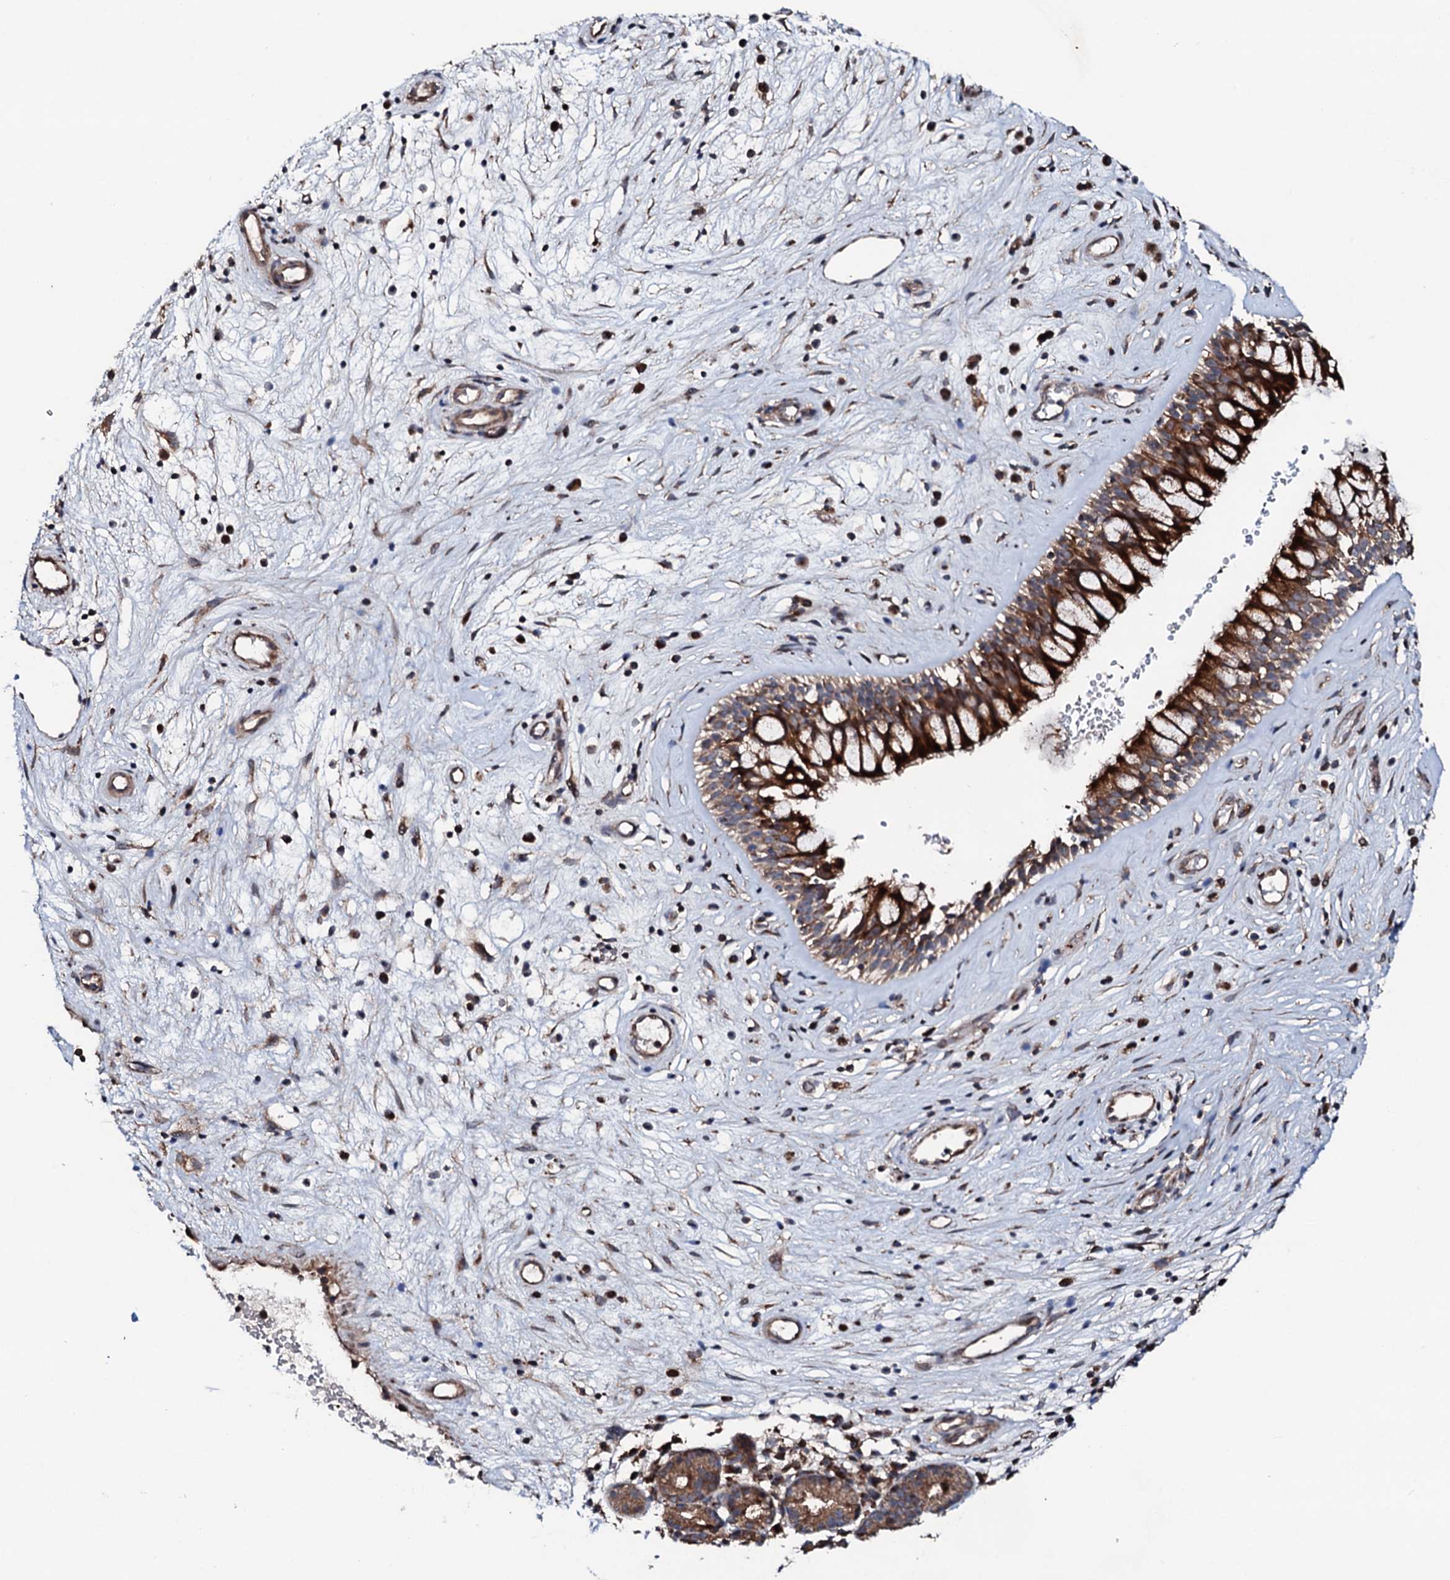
{"staining": {"intensity": "strong", "quantity": ">75%", "location": "cytoplasmic/membranous"}, "tissue": "nasopharynx", "cell_type": "Respiratory epithelial cells", "image_type": "normal", "snomed": [{"axis": "morphology", "description": "Normal tissue, NOS"}, {"axis": "topography", "description": "Nasopharynx"}], "caption": "A histopathology image of human nasopharynx stained for a protein reveals strong cytoplasmic/membranous brown staining in respiratory epithelial cells. (DAB (3,3'-diaminobenzidine) IHC, brown staining for protein, blue staining for nuclei).", "gene": "ENSG00000256591", "patient": {"sex": "male", "age": 32}}